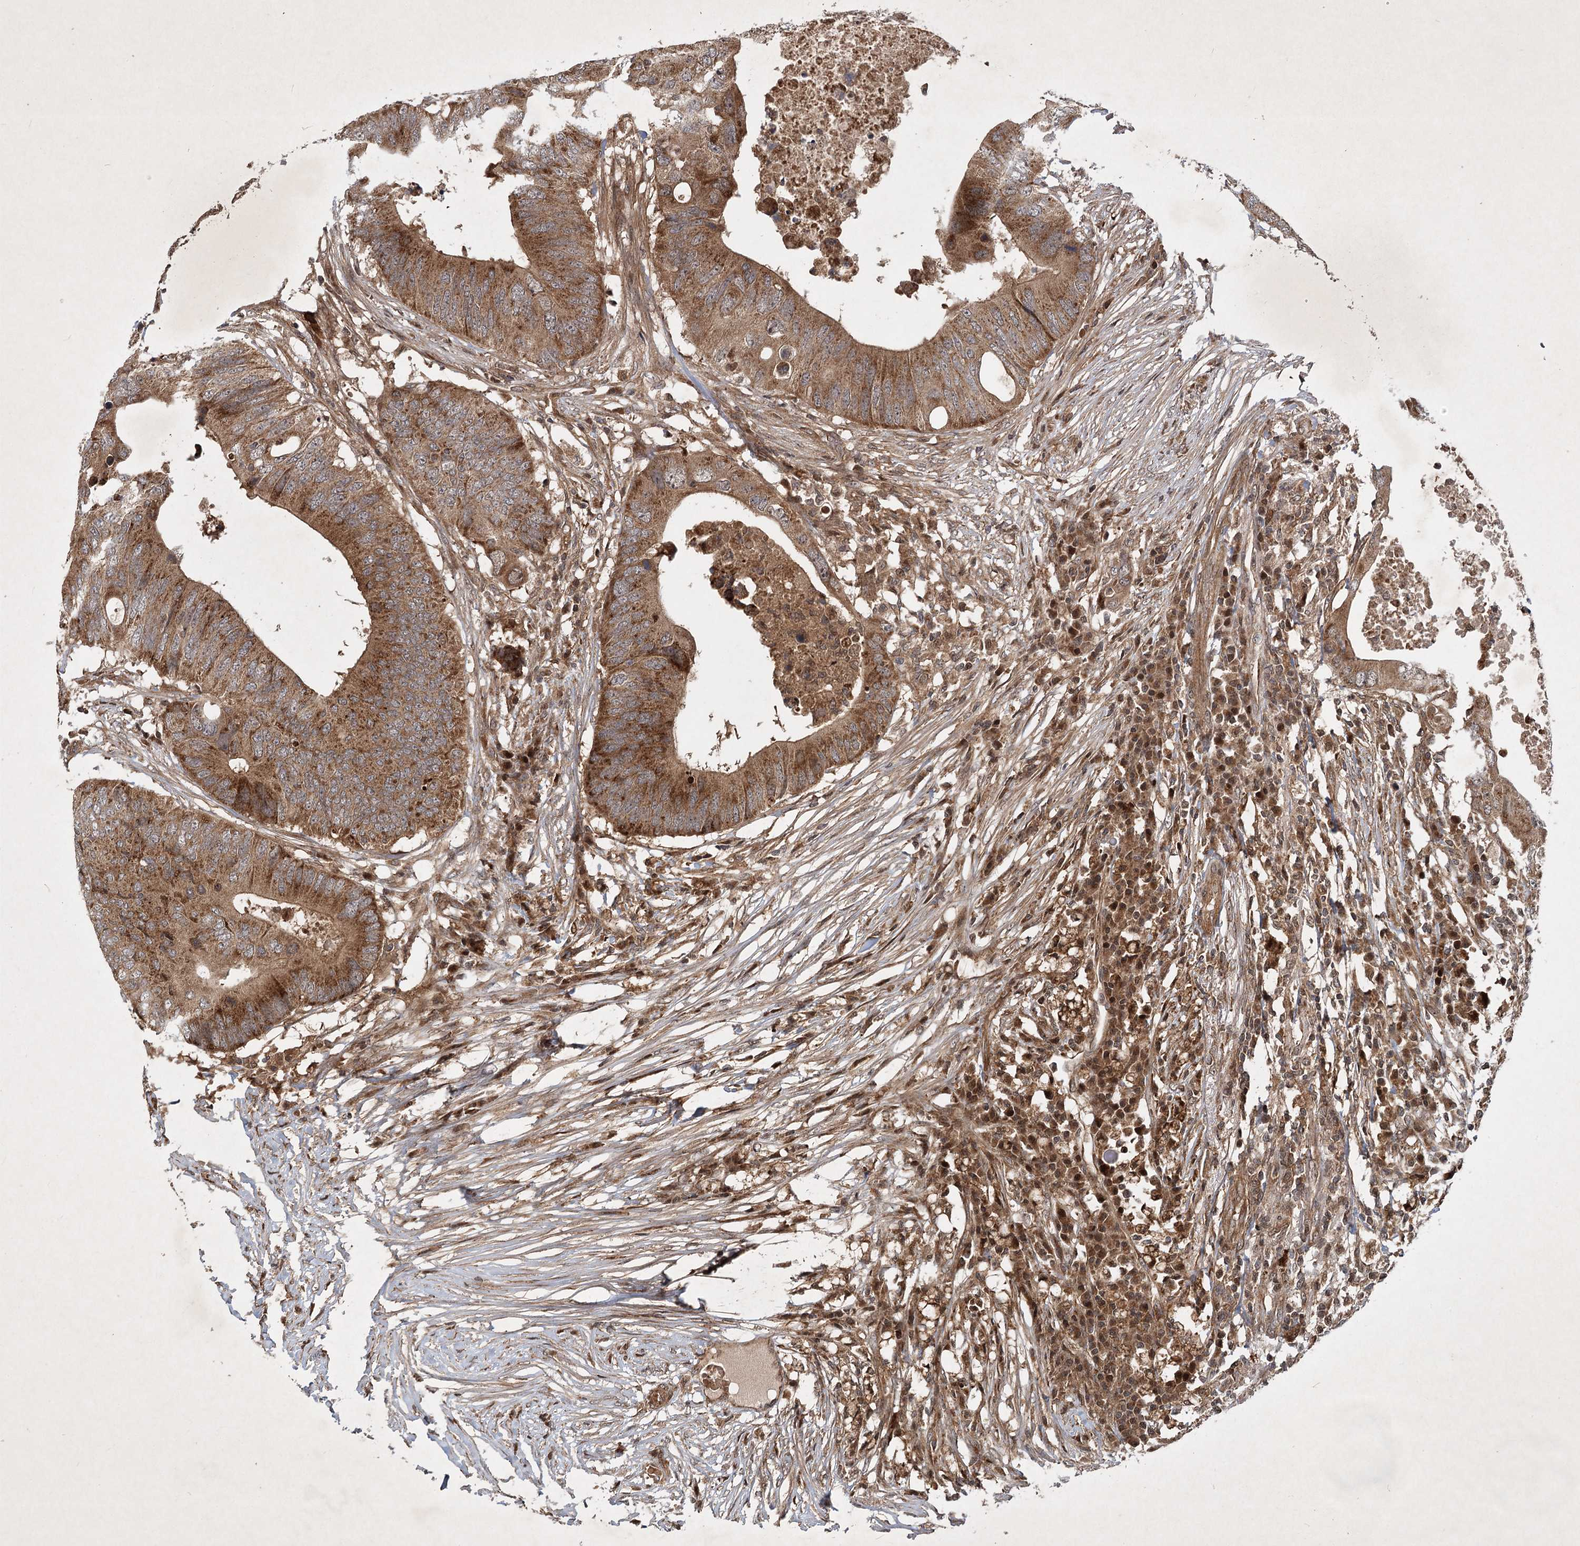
{"staining": {"intensity": "strong", "quantity": ">75%", "location": "cytoplasmic/membranous"}, "tissue": "colorectal cancer", "cell_type": "Tumor cells", "image_type": "cancer", "snomed": [{"axis": "morphology", "description": "Adenocarcinoma, NOS"}, {"axis": "topography", "description": "Colon"}], "caption": "Immunohistochemical staining of human colorectal adenocarcinoma shows high levels of strong cytoplasmic/membranous protein expression in approximately >75% of tumor cells.", "gene": "INSIG2", "patient": {"sex": "male", "age": 71}}